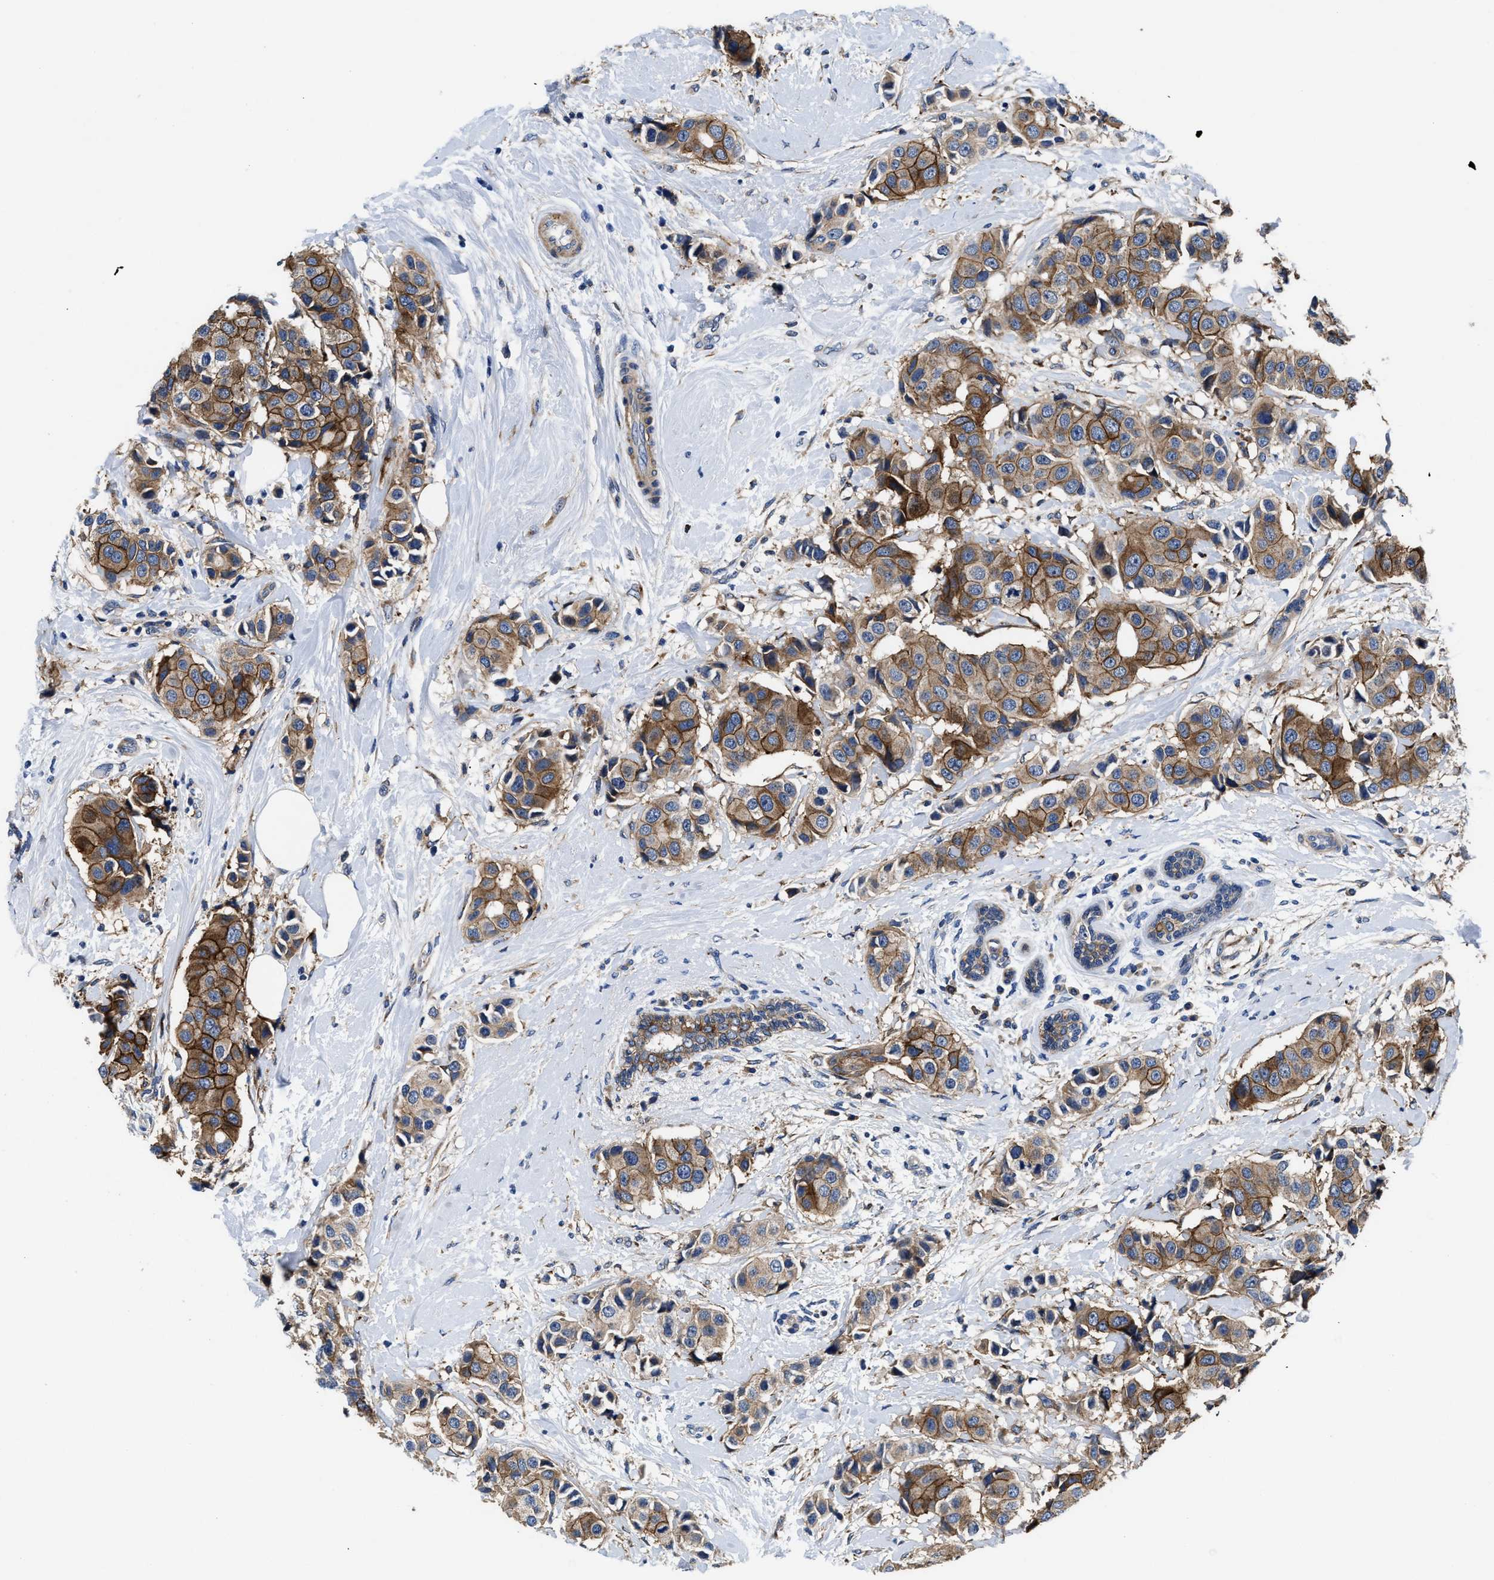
{"staining": {"intensity": "moderate", "quantity": ">75%", "location": "cytoplasmic/membranous"}, "tissue": "breast cancer", "cell_type": "Tumor cells", "image_type": "cancer", "snomed": [{"axis": "morphology", "description": "Normal tissue, NOS"}, {"axis": "morphology", "description": "Duct carcinoma"}, {"axis": "topography", "description": "Breast"}], "caption": "A micrograph showing moderate cytoplasmic/membranous staining in about >75% of tumor cells in infiltrating ductal carcinoma (breast), as visualized by brown immunohistochemical staining.", "gene": "SLC12A2", "patient": {"sex": "female", "age": 39}}